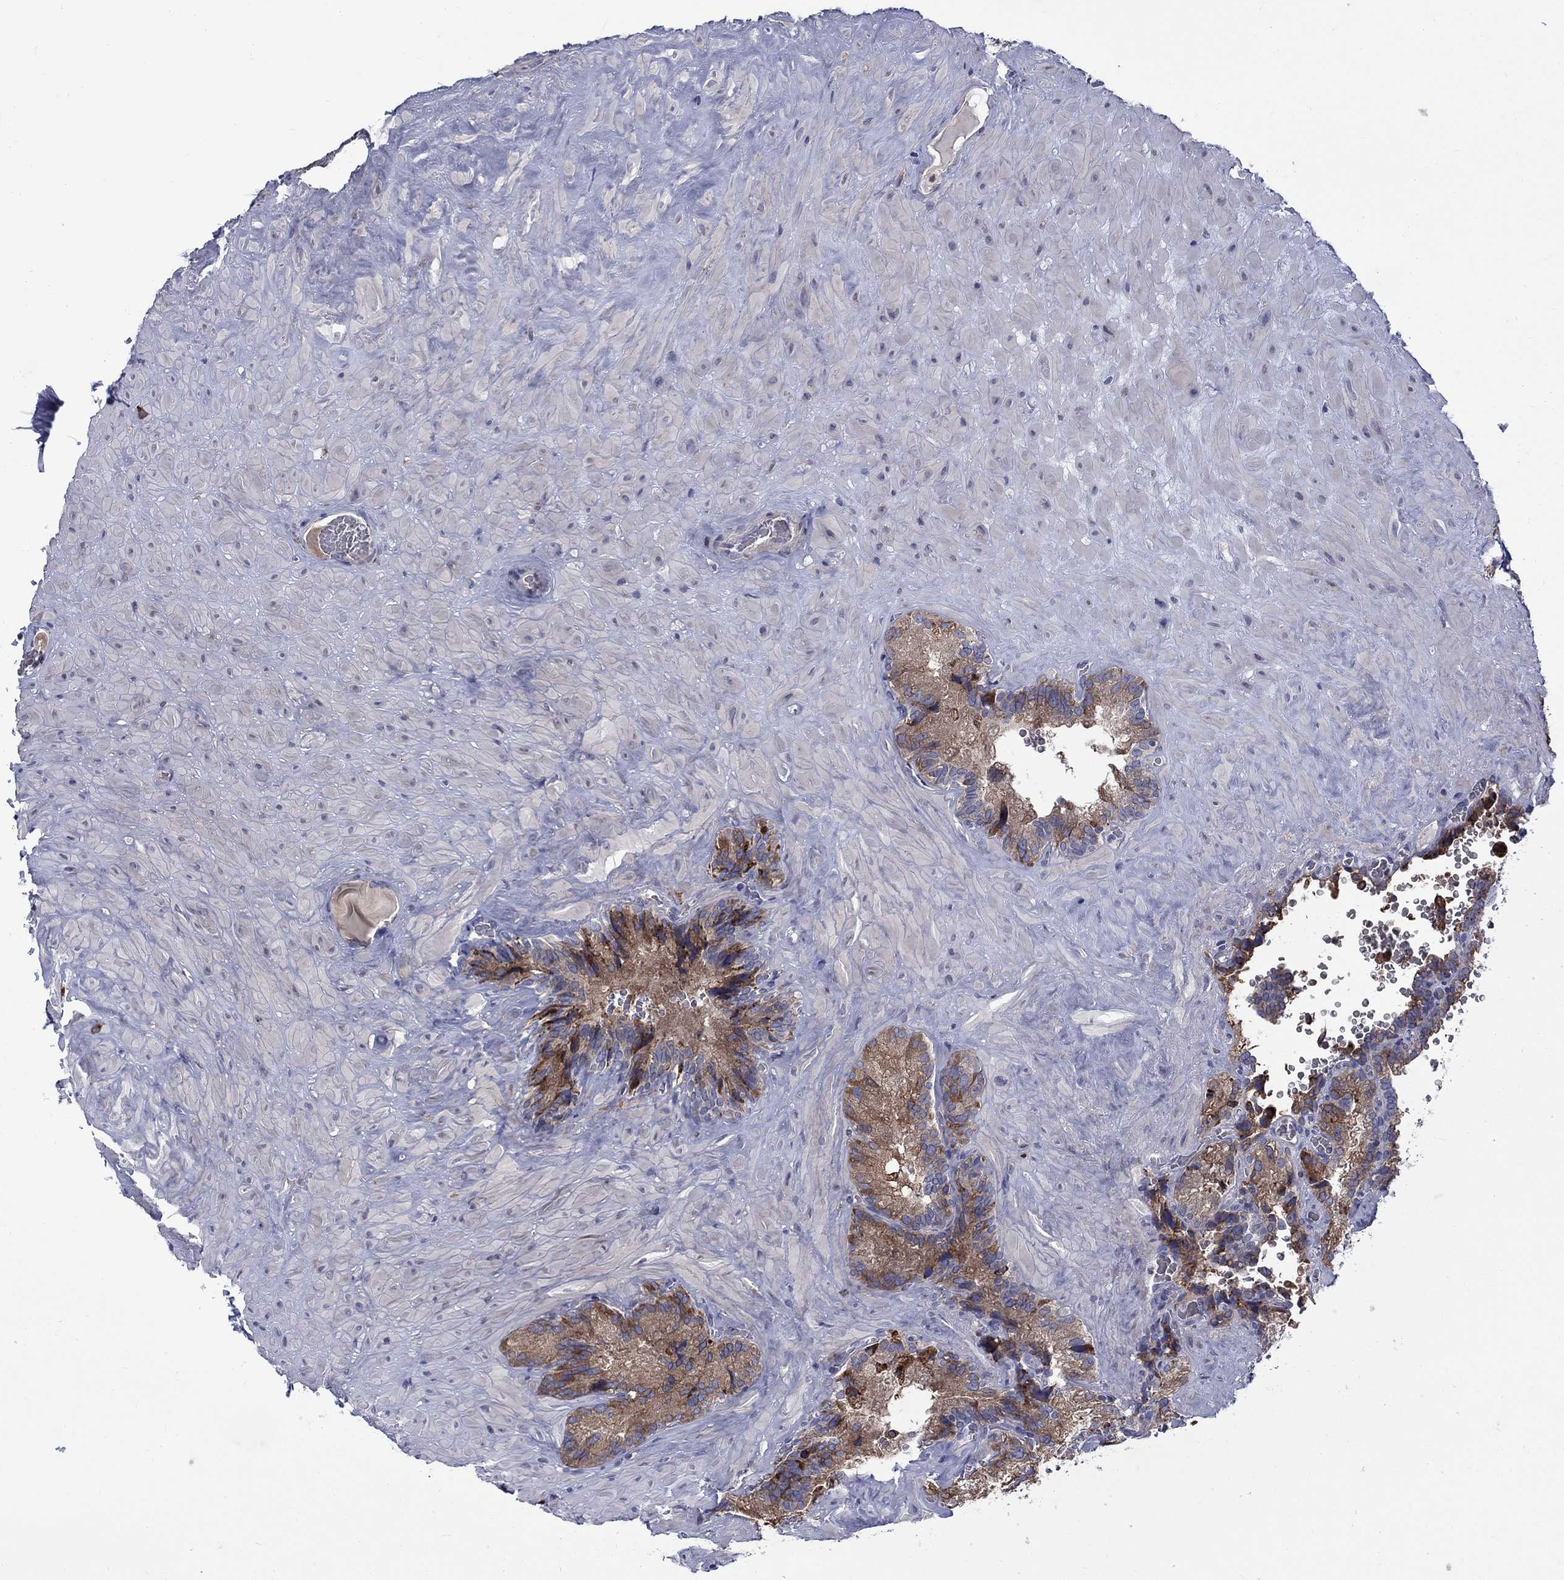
{"staining": {"intensity": "strong", "quantity": "<25%", "location": "cytoplasmic/membranous"}, "tissue": "seminal vesicle", "cell_type": "Glandular cells", "image_type": "normal", "snomed": [{"axis": "morphology", "description": "Normal tissue, NOS"}, {"axis": "topography", "description": "Seminal veicle"}], "caption": "A medium amount of strong cytoplasmic/membranous positivity is seen in about <25% of glandular cells in normal seminal vesicle. The staining is performed using DAB (3,3'-diaminobenzidine) brown chromogen to label protein expression. The nuclei are counter-stained blue using hematoxylin.", "gene": "ASNS", "patient": {"sex": "male", "age": 72}}